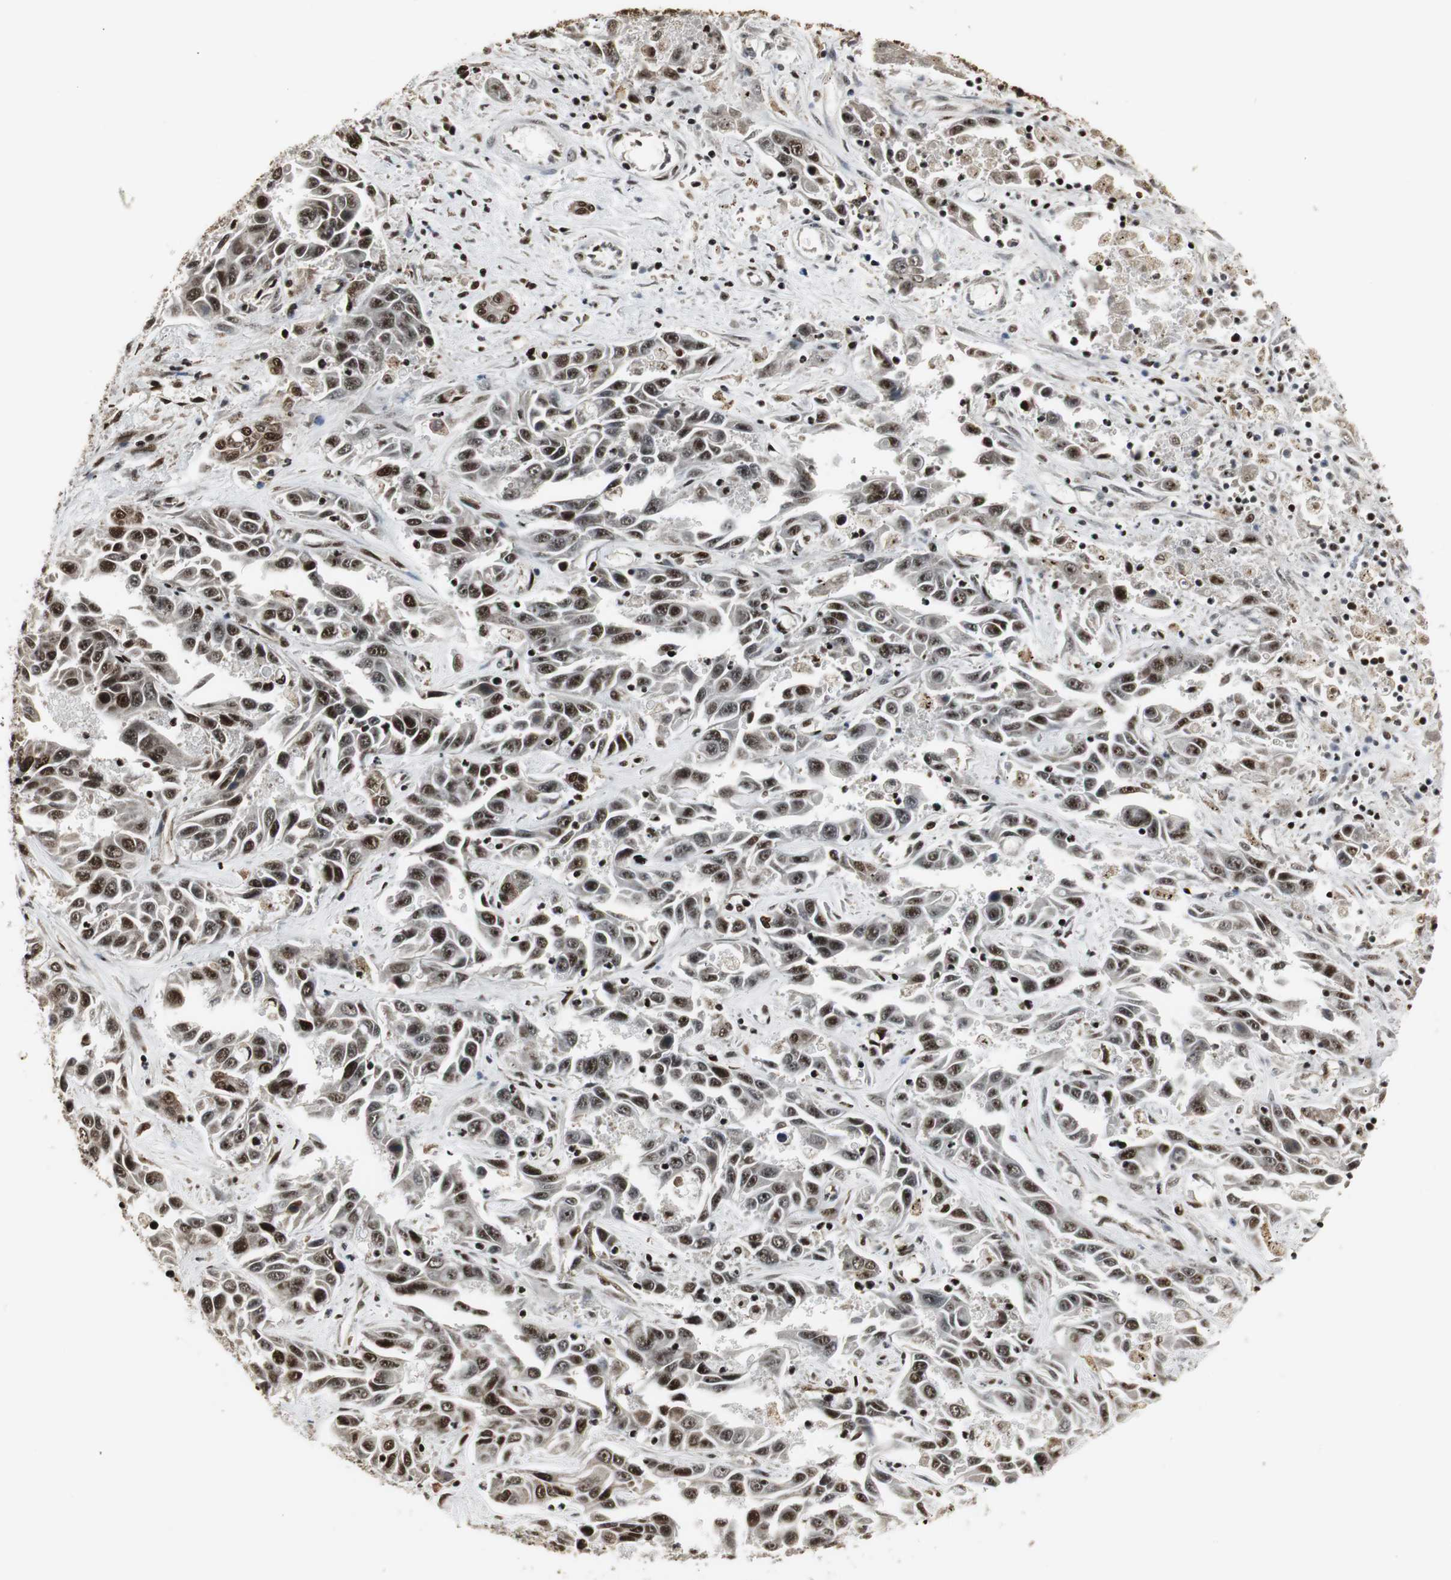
{"staining": {"intensity": "strong", "quantity": ">75%", "location": "cytoplasmic/membranous,nuclear"}, "tissue": "liver cancer", "cell_type": "Tumor cells", "image_type": "cancer", "snomed": [{"axis": "morphology", "description": "Cholangiocarcinoma"}, {"axis": "topography", "description": "Liver"}], "caption": "Liver cancer tissue demonstrates strong cytoplasmic/membranous and nuclear staining in approximately >75% of tumor cells, visualized by immunohistochemistry. (DAB IHC with brightfield microscopy, high magnification).", "gene": "PARN", "patient": {"sex": "female", "age": 52}}